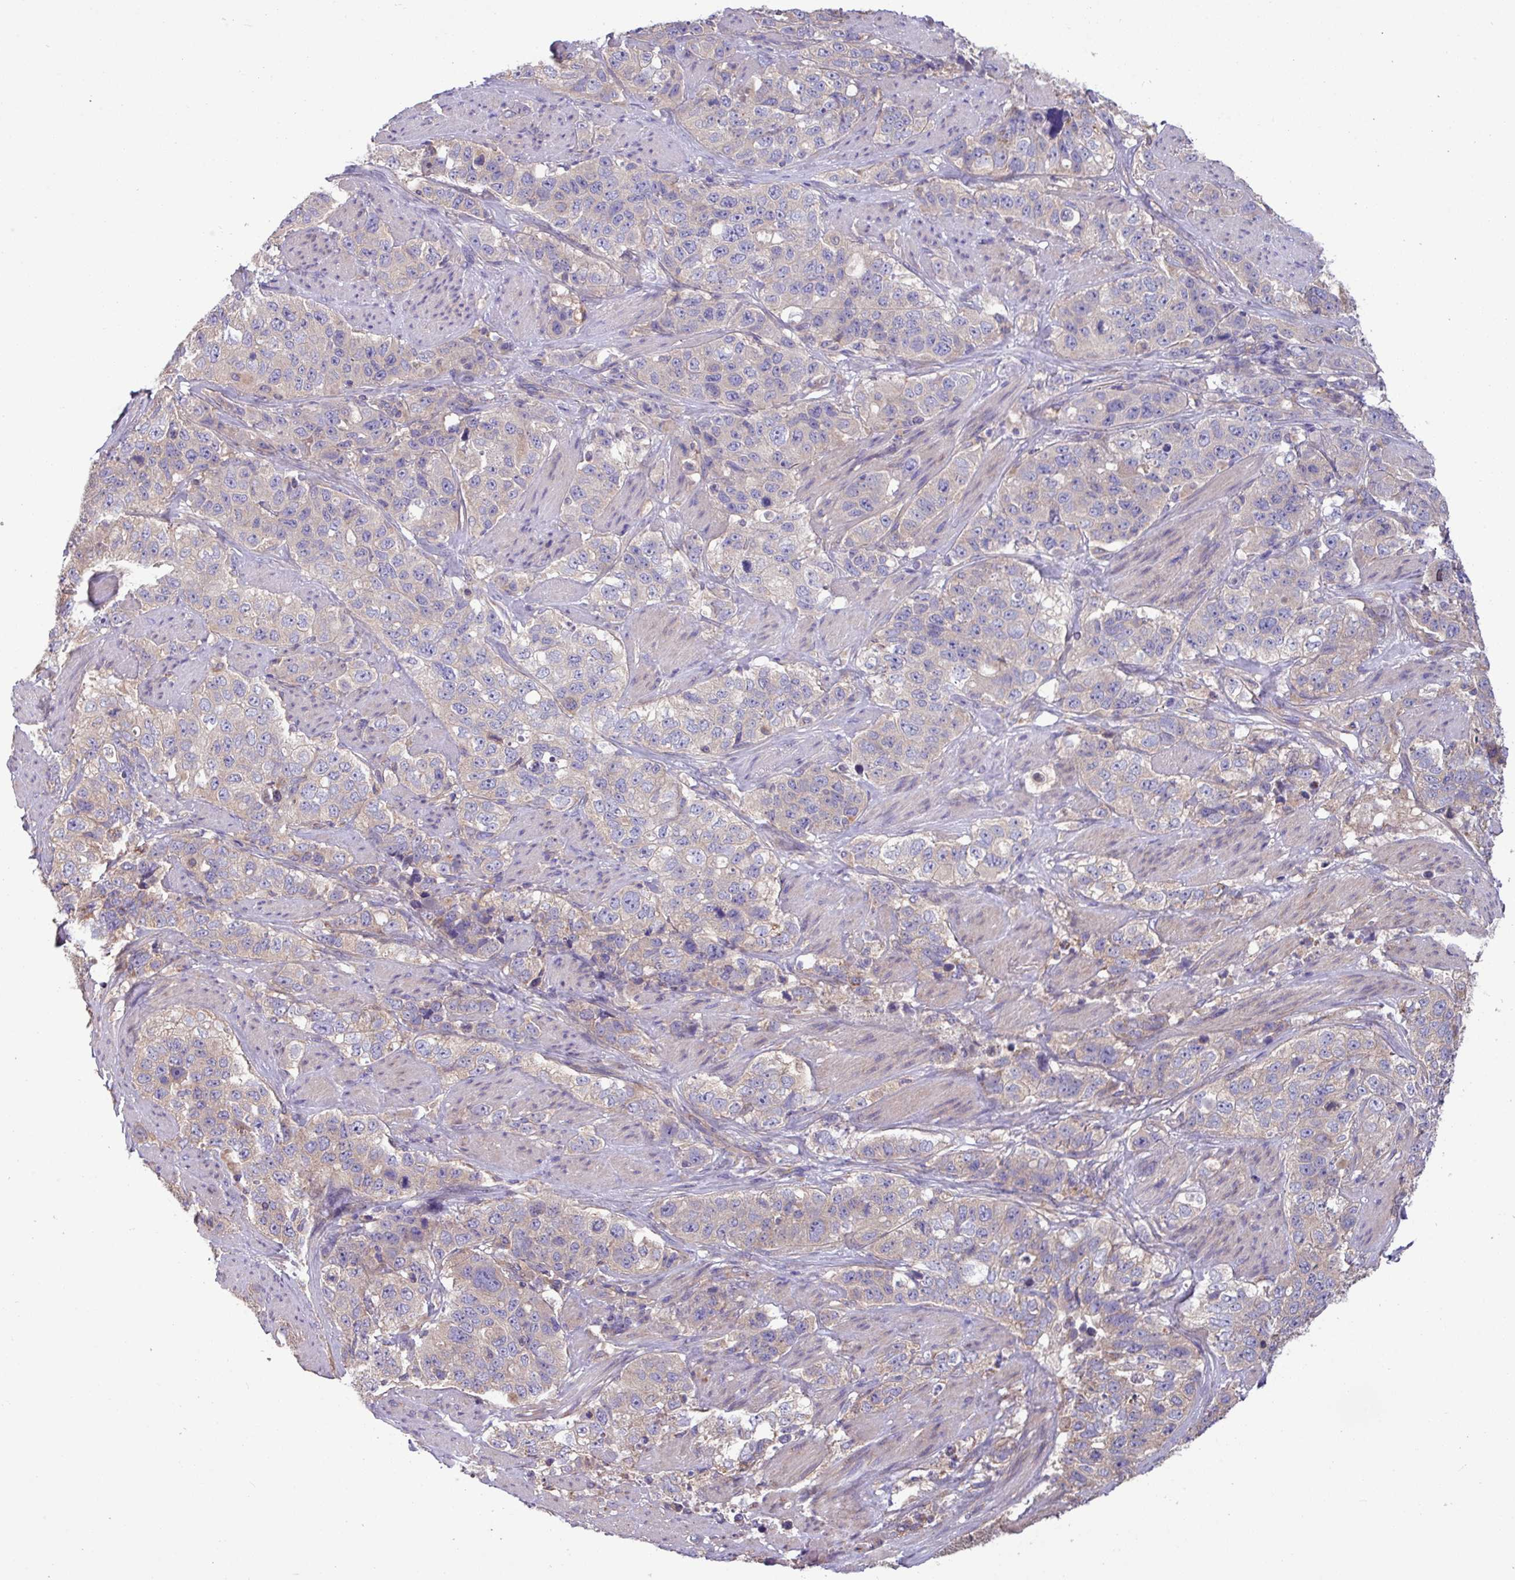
{"staining": {"intensity": "negative", "quantity": "none", "location": "none"}, "tissue": "stomach cancer", "cell_type": "Tumor cells", "image_type": "cancer", "snomed": [{"axis": "morphology", "description": "Adenocarcinoma, NOS"}, {"axis": "topography", "description": "Stomach"}], "caption": "This is an immunohistochemistry image of human stomach adenocarcinoma. There is no positivity in tumor cells.", "gene": "PPM1J", "patient": {"sex": "male", "age": 48}}